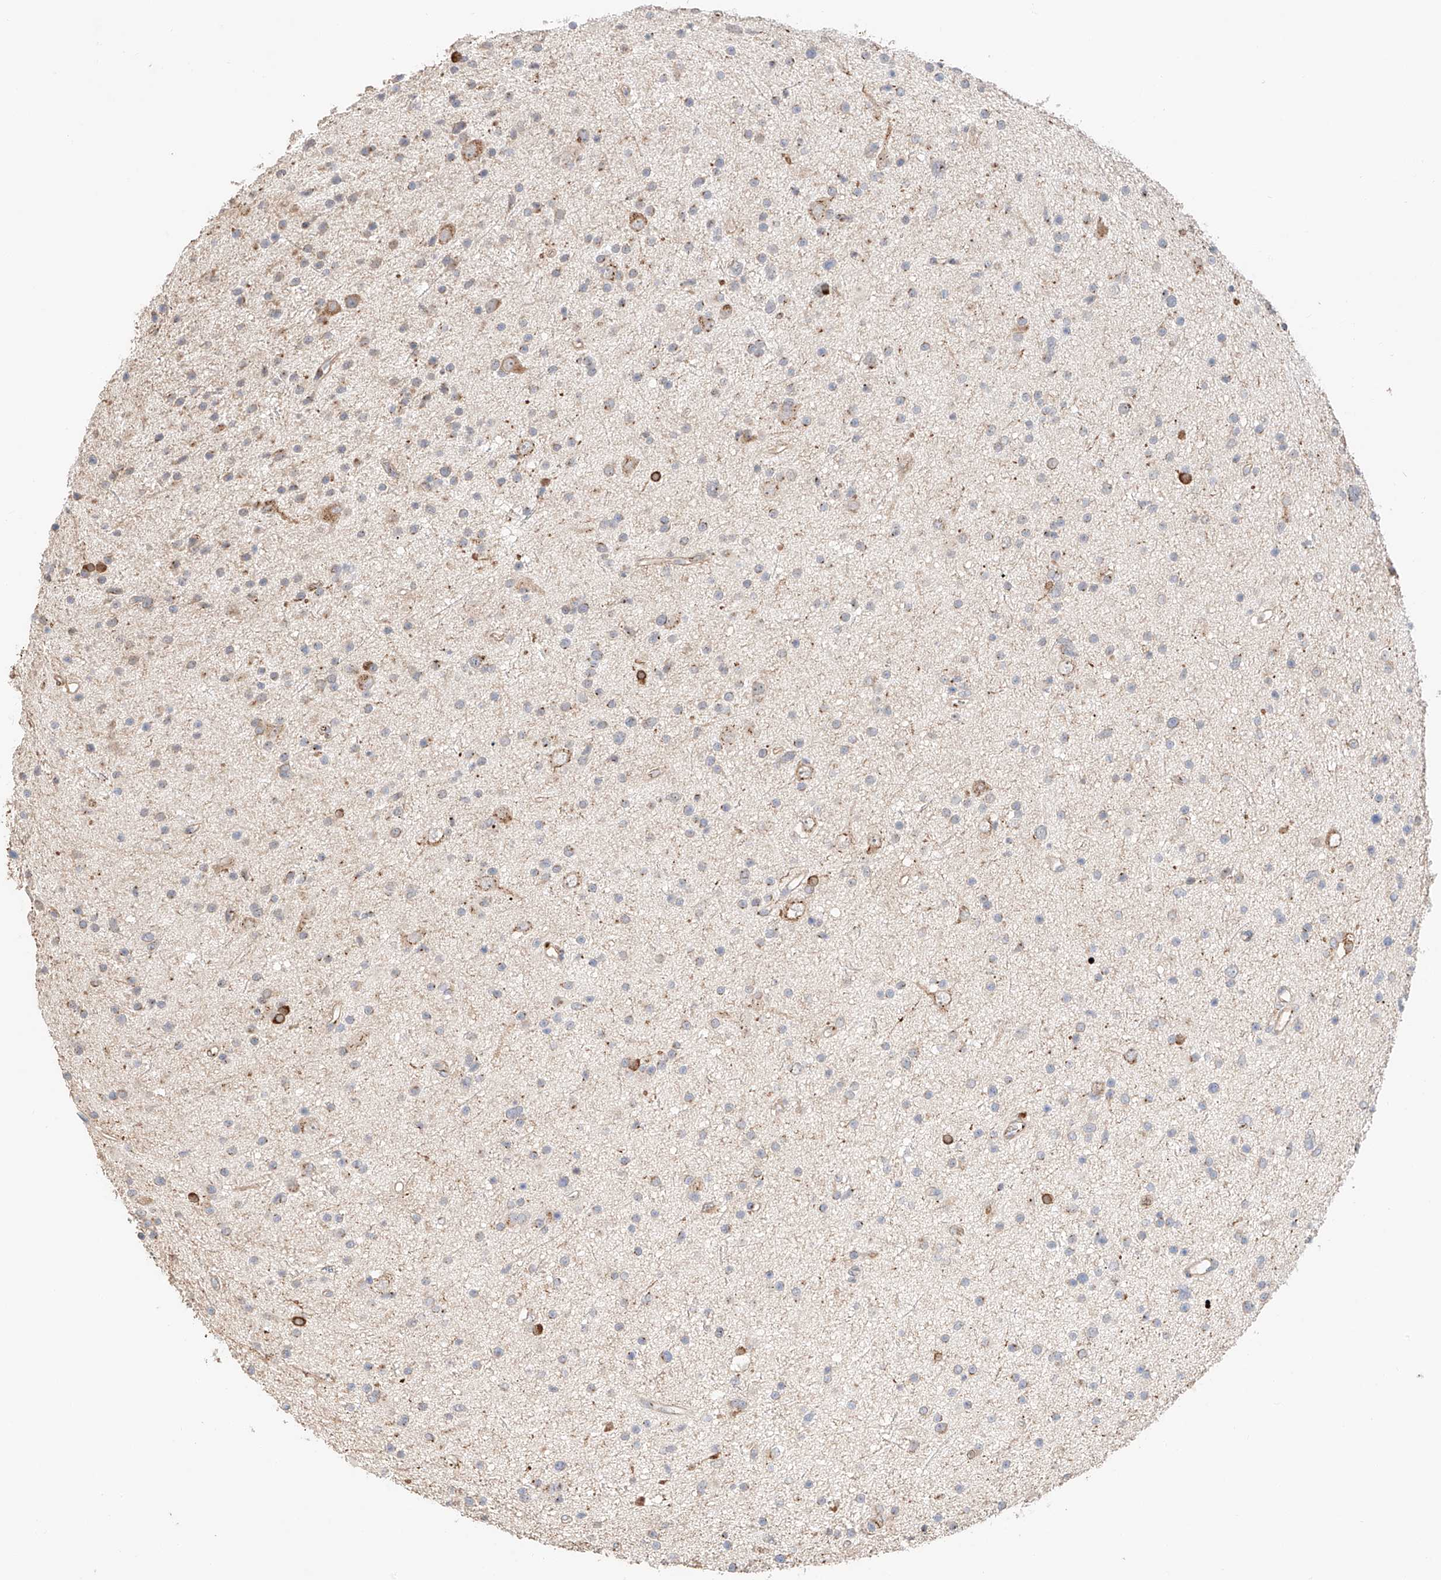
{"staining": {"intensity": "weak", "quantity": "<25%", "location": "cytoplasmic/membranous"}, "tissue": "glioma", "cell_type": "Tumor cells", "image_type": "cancer", "snomed": [{"axis": "morphology", "description": "Glioma, malignant, Low grade"}, {"axis": "topography", "description": "Cerebral cortex"}], "caption": "Immunohistochemistry image of human glioma stained for a protein (brown), which shows no expression in tumor cells.", "gene": "MOSPD1", "patient": {"sex": "female", "age": 39}}